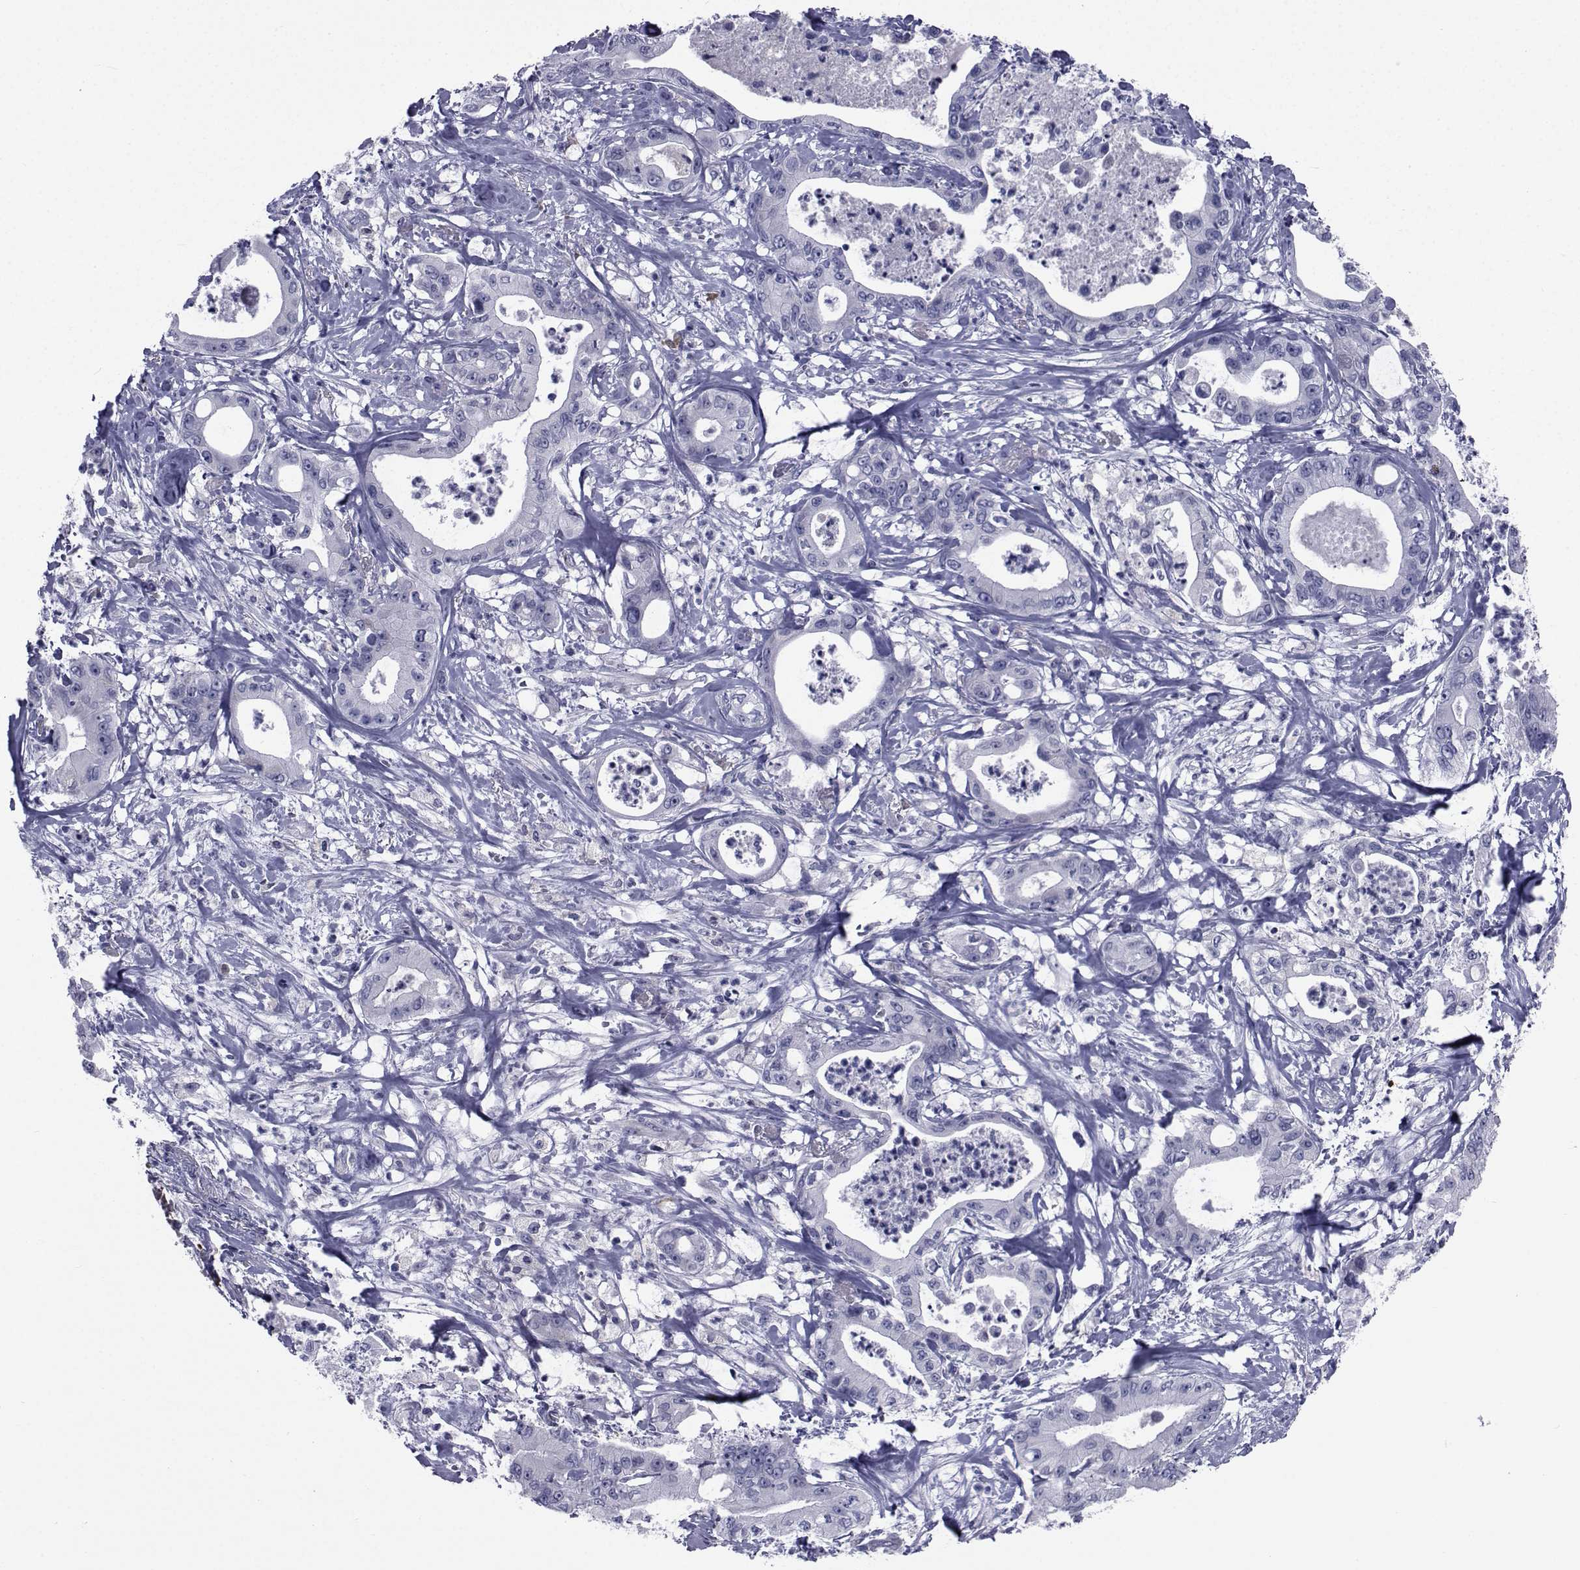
{"staining": {"intensity": "negative", "quantity": "none", "location": "none"}, "tissue": "pancreatic cancer", "cell_type": "Tumor cells", "image_type": "cancer", "snomed": [{"axis": "morphology", "description": "Adenocarcinoma, NOS"}, {"axis": "topography", "description": "Pancreas"}], "caption": "Pancreatic cancer (adenocarcinoma) was stained to show a protein in brown. There is no significant positivity in tumor cells. Nuclei are stained in blue.", "gene": "ROPN1", "patient": {"sex": "male", "age": 71}}